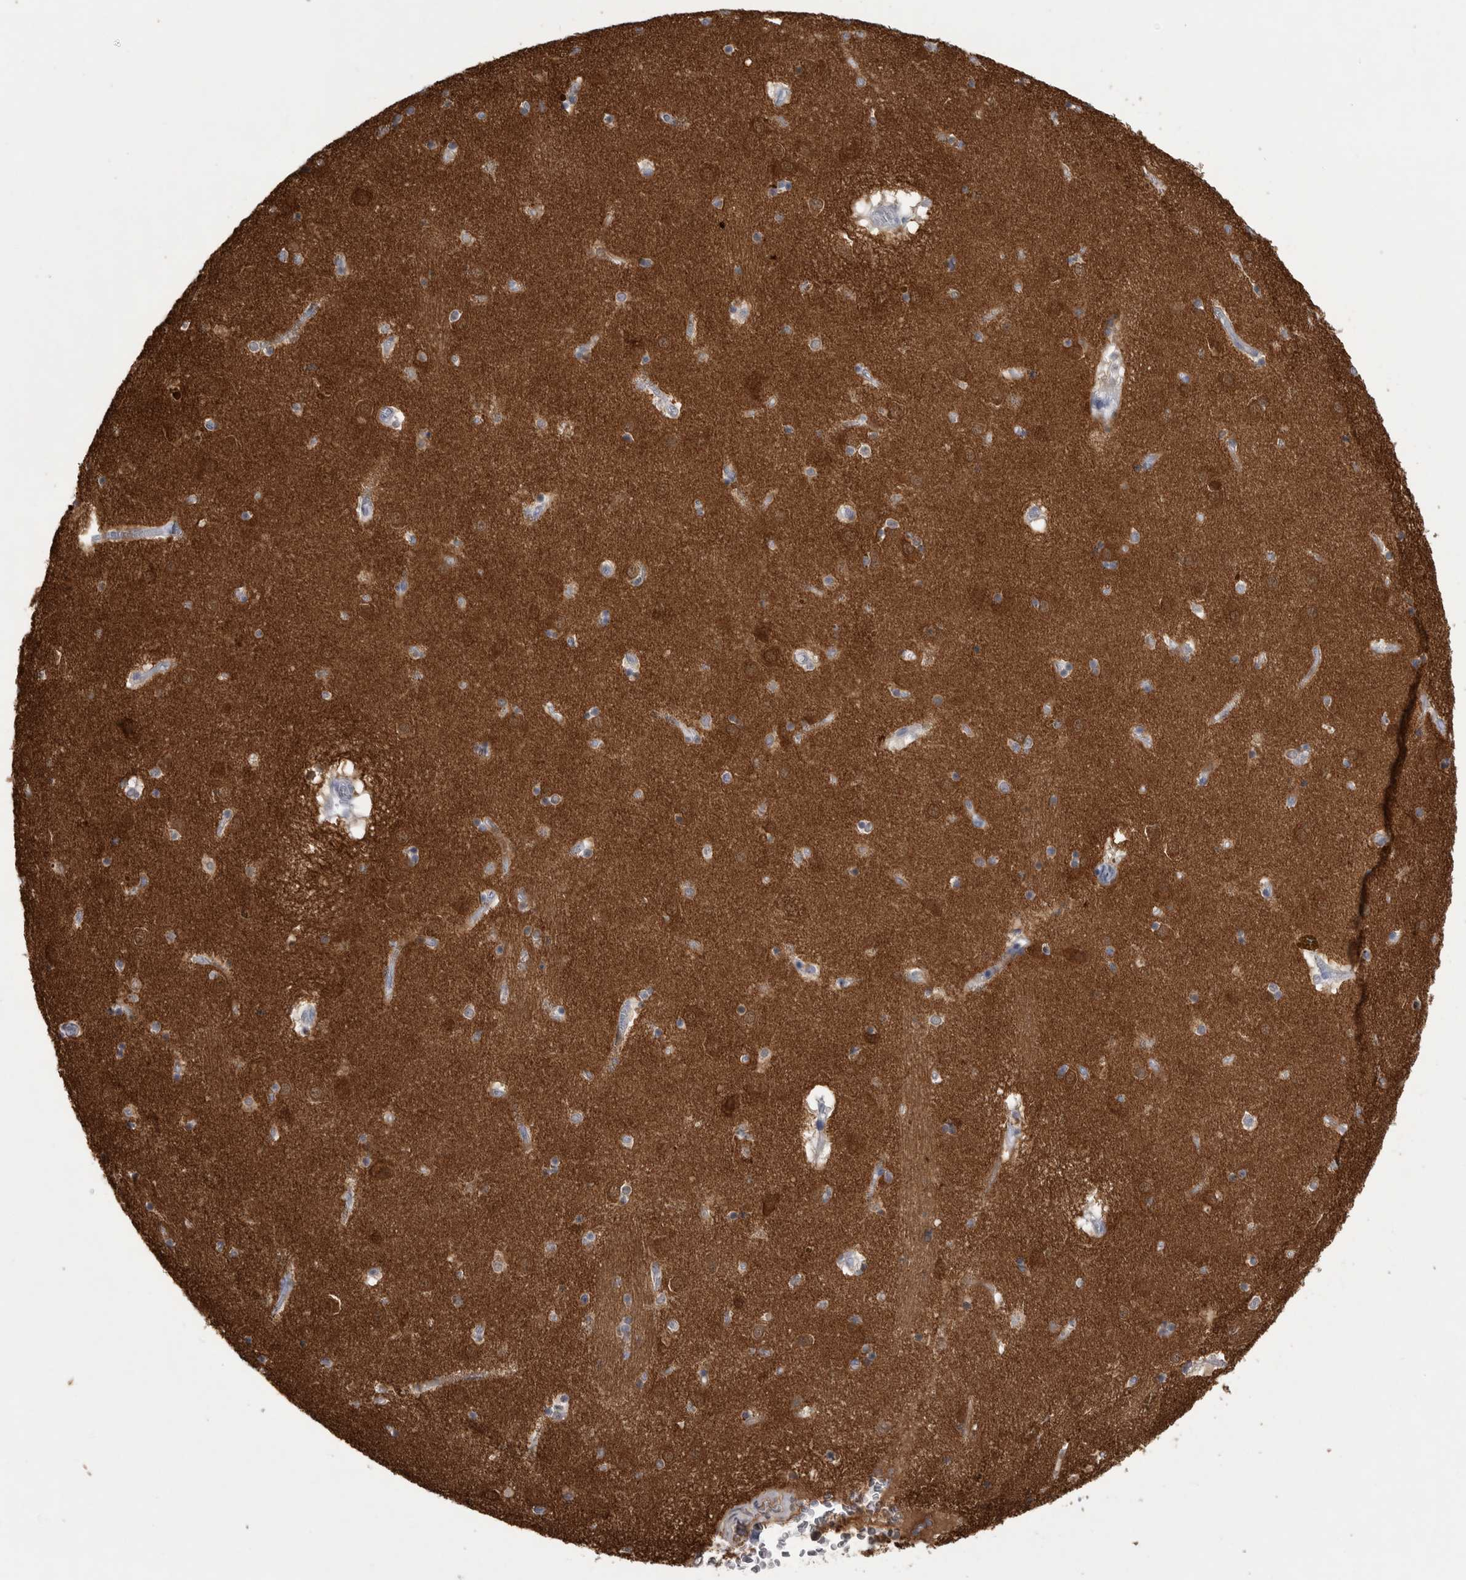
{"staining": {"intensity": "moderate", "quantity": "25%-75%", "location": "cytoplasmic/membranous,nuclear"}, "tissue": "caudate", "cell_type": "Glial cells", "image_type": "normal", "snomed": [{"axis": "morphology", "description": "Normal tissue, NOS"}, {"axis": "topography", "description": "Lateral ventricle wall"}], "caption": "About 25%-75% of glial cells in benign caudate show moderate cytoplasmic/membranous,nuclear protein positivity as visualized by brown immunohistochemical staining.", "gene": "ACOT7", "patient": {"sex": "male", "age": 70}}